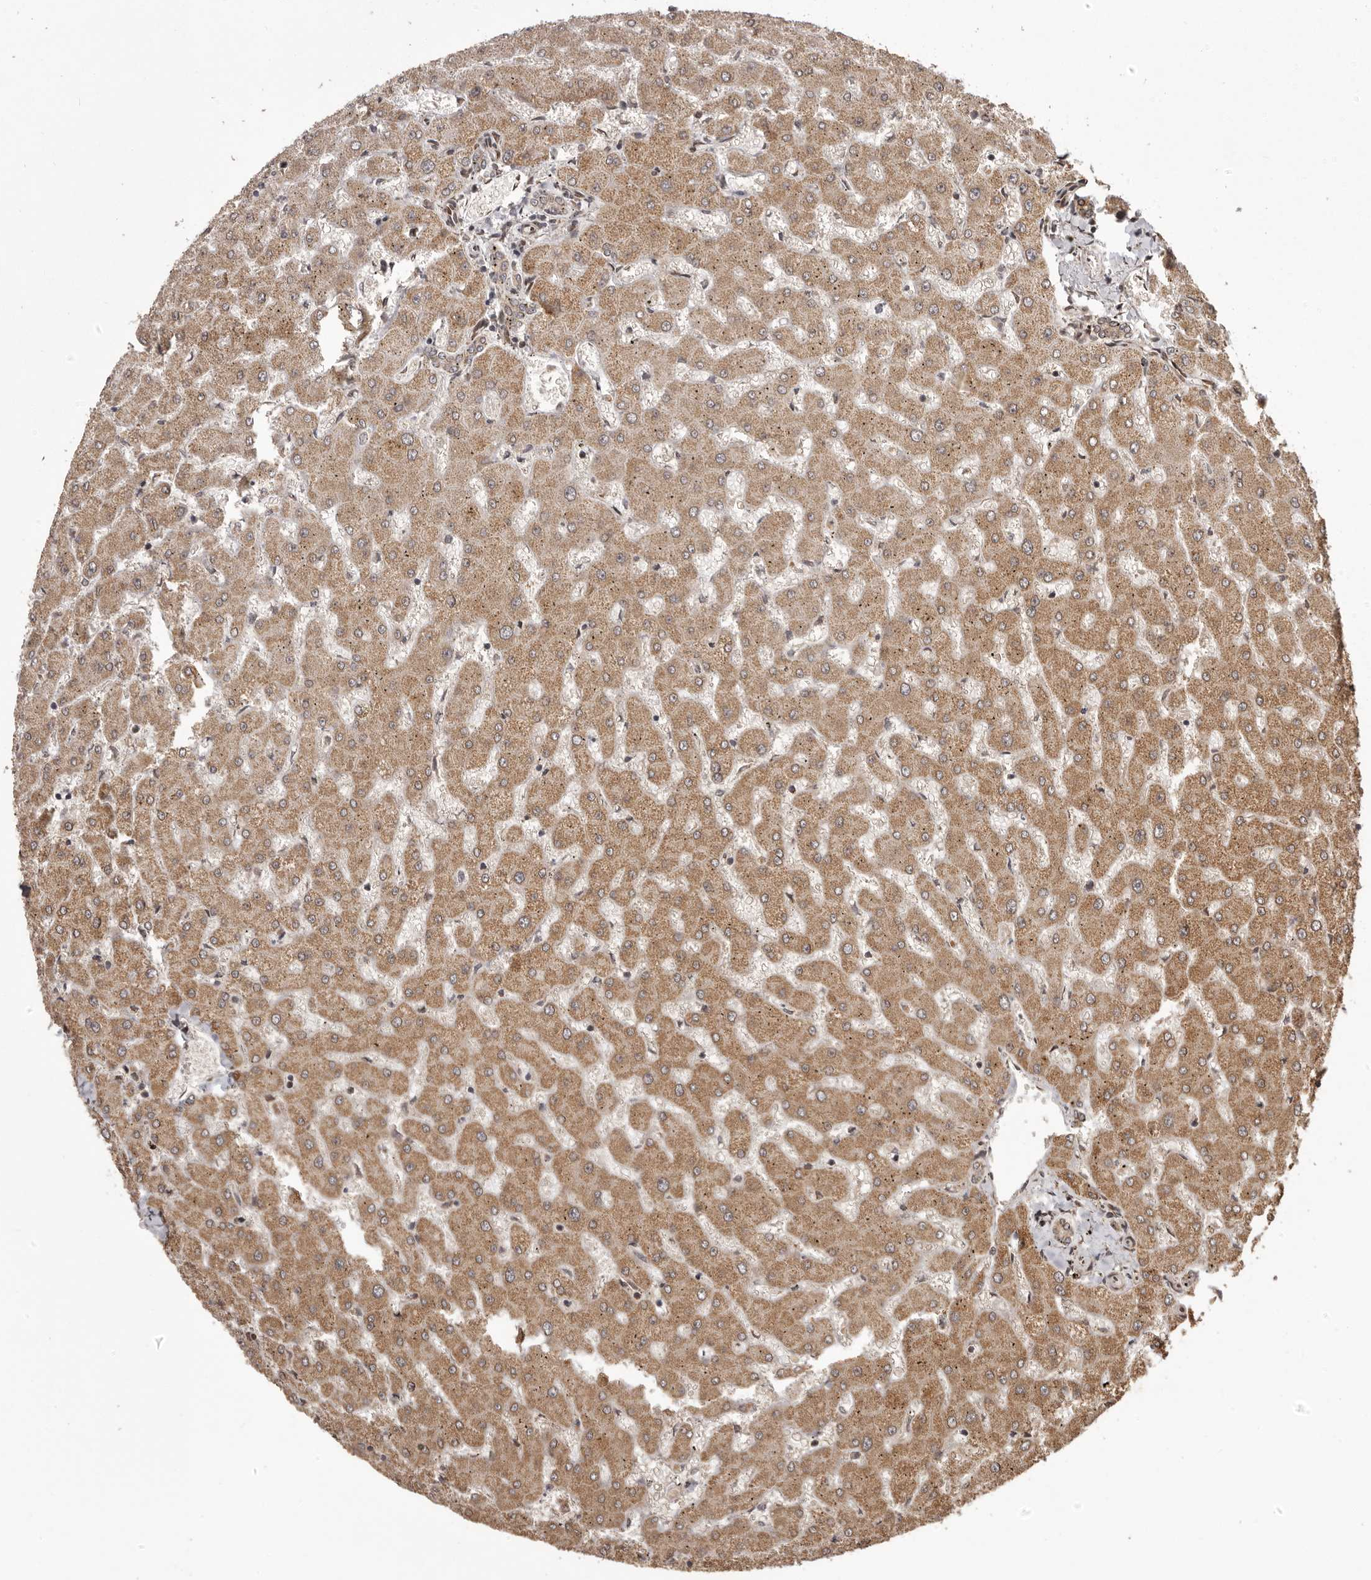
{"staining": {"intensity": "weak", "quantity": ">75%", "location": "cytoplasmic/membranous"}, "tissue": "liver", "cell_type": "Cholangiocytes", "image_type": "normal", "snomed": [{"axis": "morphology", "description": "Normal tissue, NOS"}, {"axis": "topography", "description": "Liver"}], "caption": "The immunohistochemical stain shows weak cytoplasmic/membranous staining in cholangiocytes of benign liver.", "gene": "CHRM2", "patient": {"sex": "female", "age": 63}}